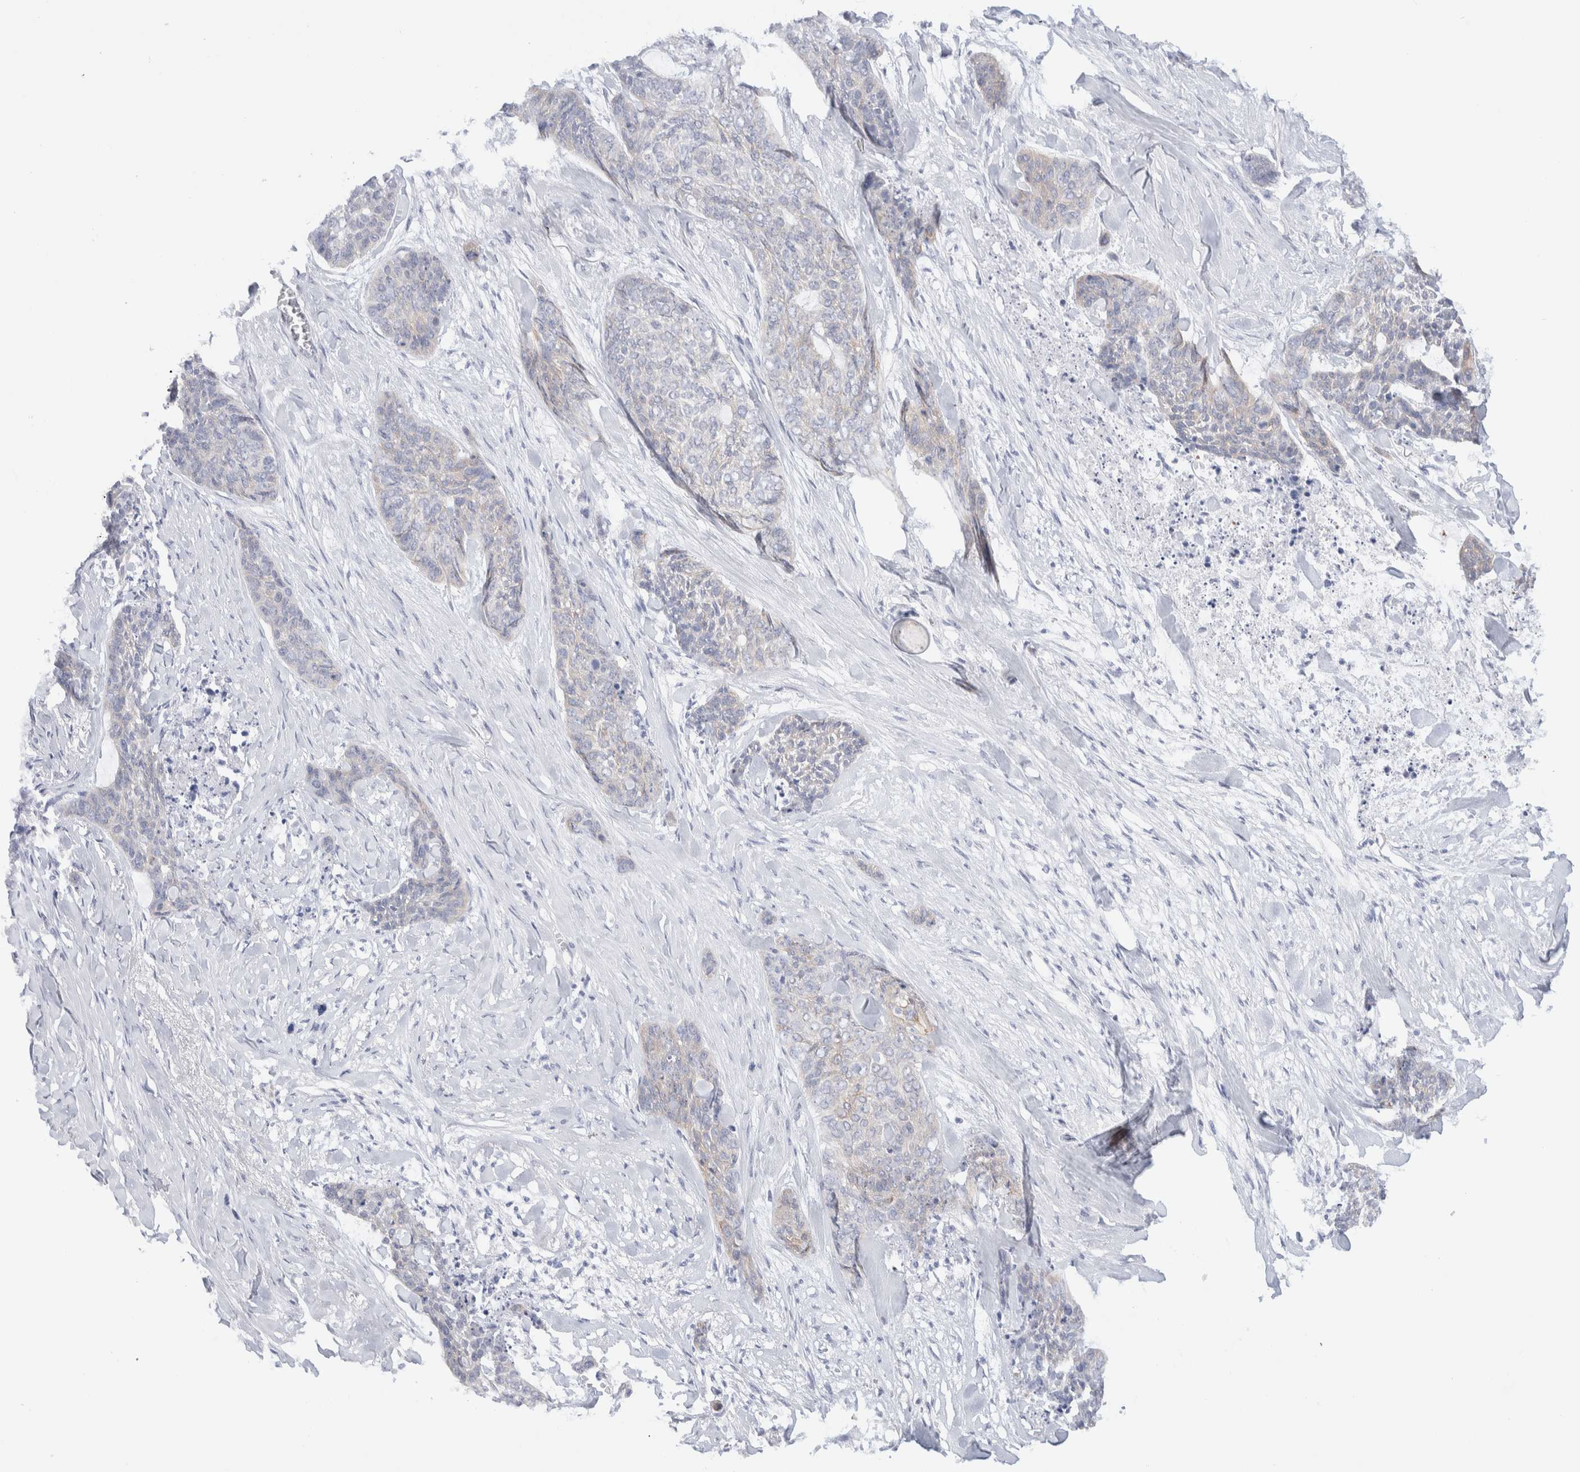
{"staining": {"intensity": "weak", "quantity": "25%-75%", "location": "cytoplasmic/membranous"}, "tissue": "skin cancer", "cell_type": "Tumor cells", "image_type": "cancer", "snomed": [{"axis": "morphology", "description": "Basal cell carcinoma"}, {"axis": "topography", "description": "Skin"}], "caption": "Basal cell carcinoma (skin) stained with DAB immunohistochemistry displays low levels of weak cytoplasmic/membranous positivity in about 25%-75% of tumor cells. (brown staining indicates protein expression, while blue staining denotes nuclei).", "gene": "C1orf112", "patient": {"sex": "female", "age": 64}}